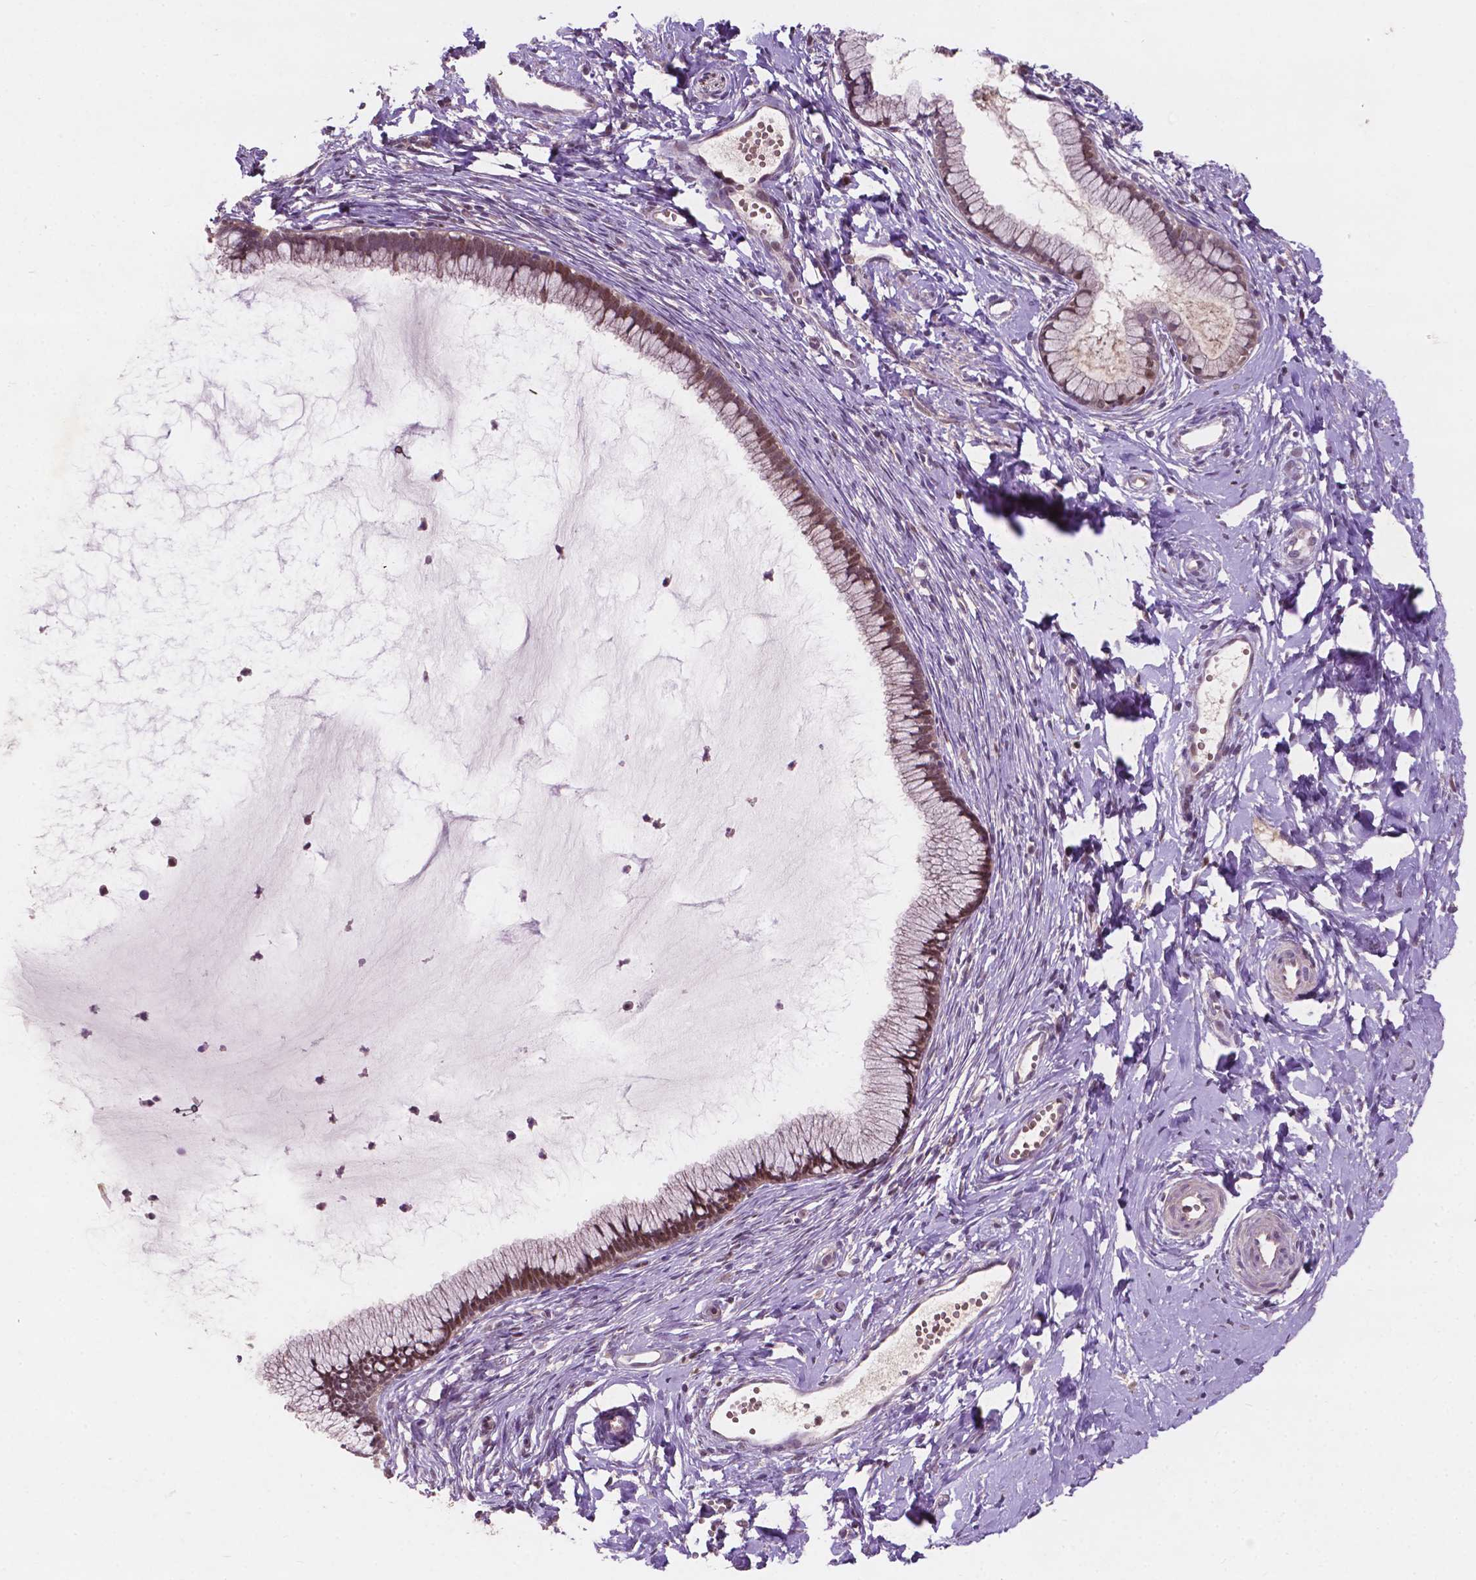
{"staining": {"intensity": "moderate", "quantity": ">75%", "location": "nuclear"}, "tissue": "cervix", "cell_type": "Glandular cells", "image_type": "normal", "snomed": [{"axis": "morphology", "description": "Normal tissue, NOS"}, {"axis": "topography", "description": "Cervix"}], "caption": "Immunohistochemistry (IHC) of benign human cervix demonstrates medium levels of moderate nuclear expression in about >75% of glandular cells. Nuclei are stained in blue.", "gene": "DUSP16", "patient": {"sex": "female", "age": 40}}